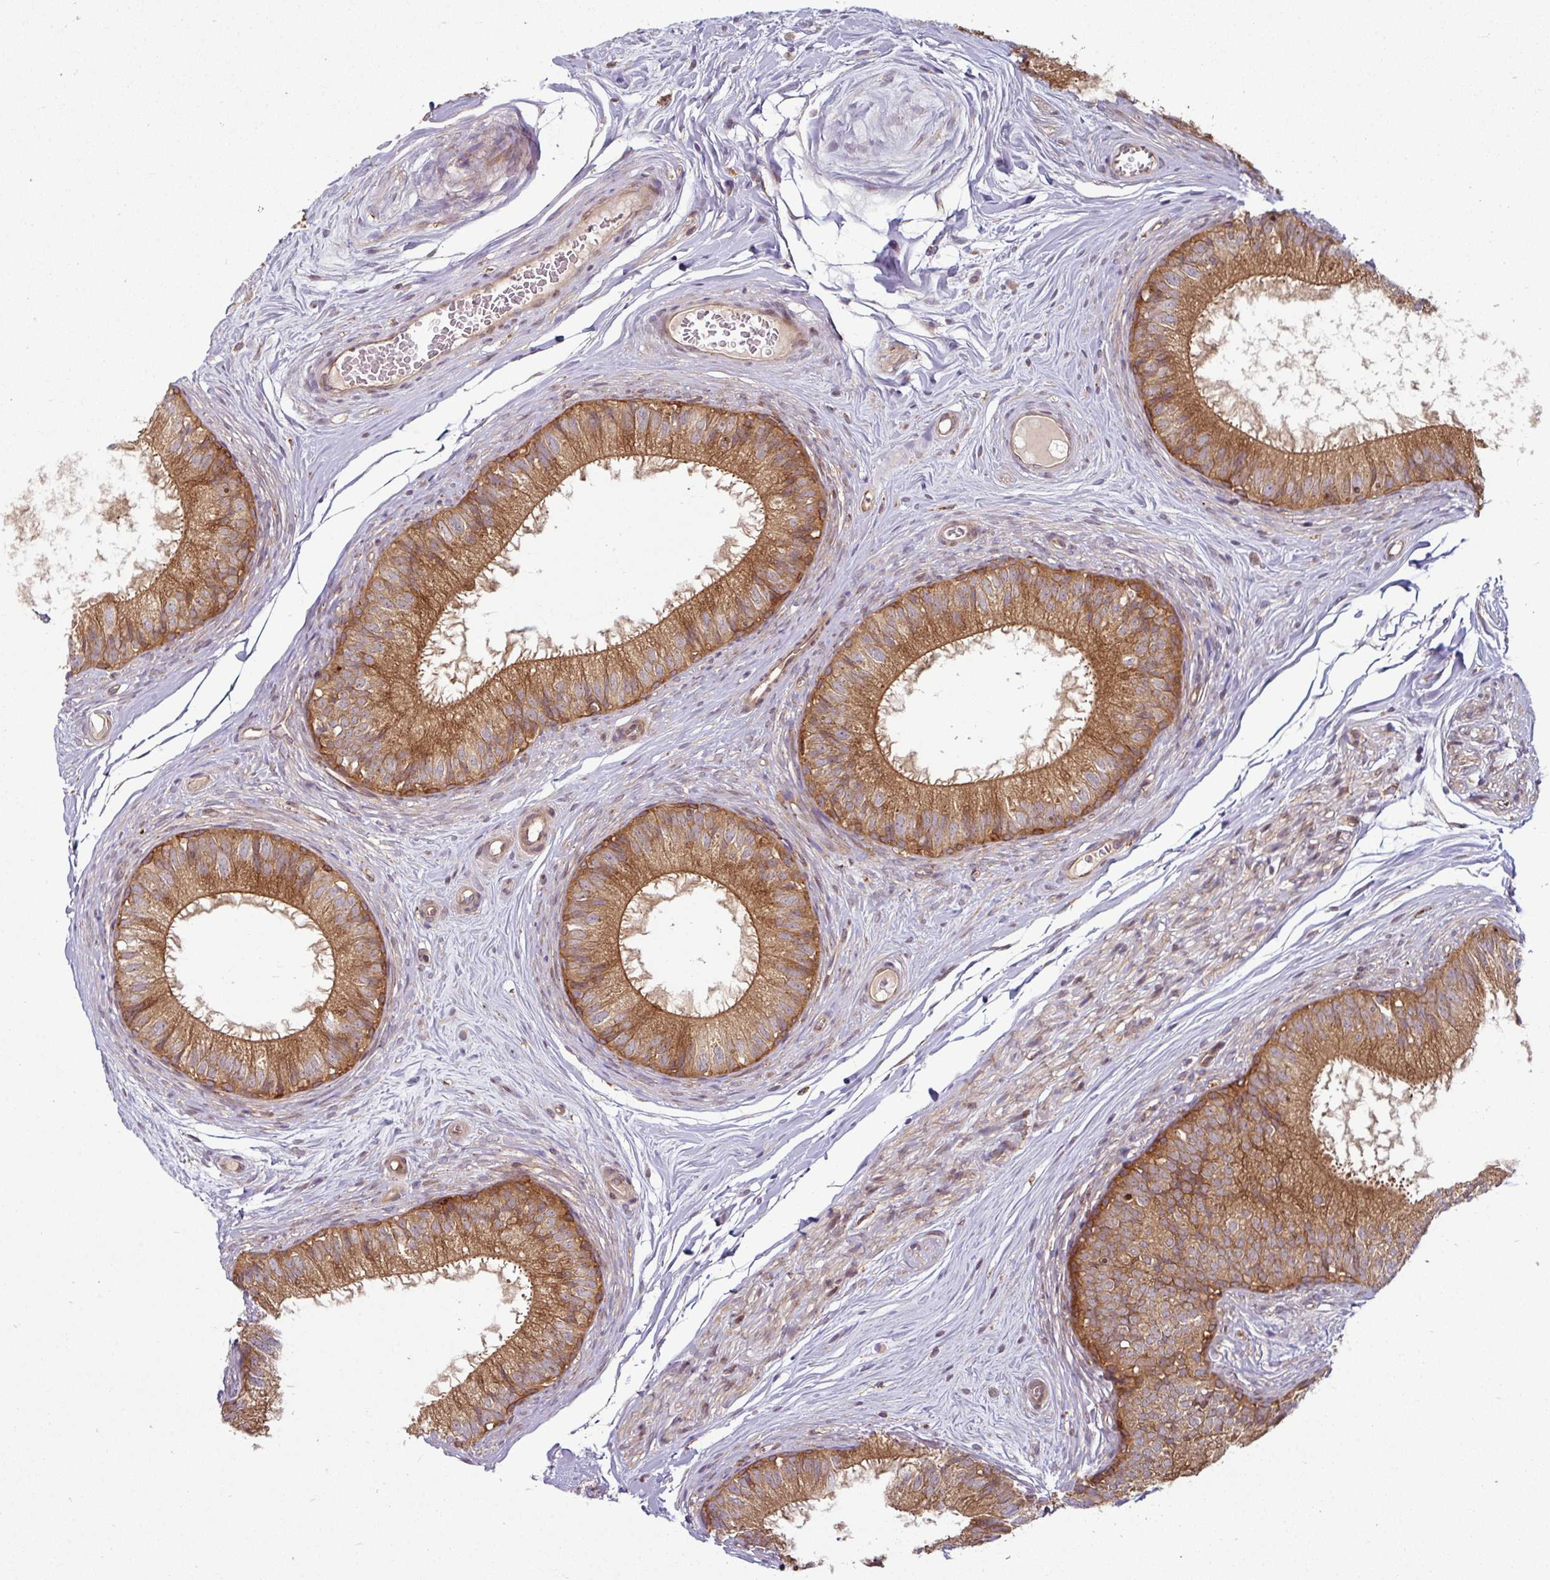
{"staining": {"intensity": "strong", "quantity": ">75%", "location": "cytoplasmic/membranous"}, "tissue": "epididymis", "cell_type": "Glandular cells", "image_type": "normal", "snomed": [{"axis": "morphology", "description": "Normal tissue, NOS"}, {"axis": "topography", "description": "Epididymis"}], "caption": "Immunohistochemical staining of normal epididymis demonstrates strong cytoplasmic/membranous protein expression in approximately >75% of glandular cells. (IHC, brightfield microscopy, high magnification).", "gene": "RAB5A", "patient": {"sex": "male", "age": 25}}